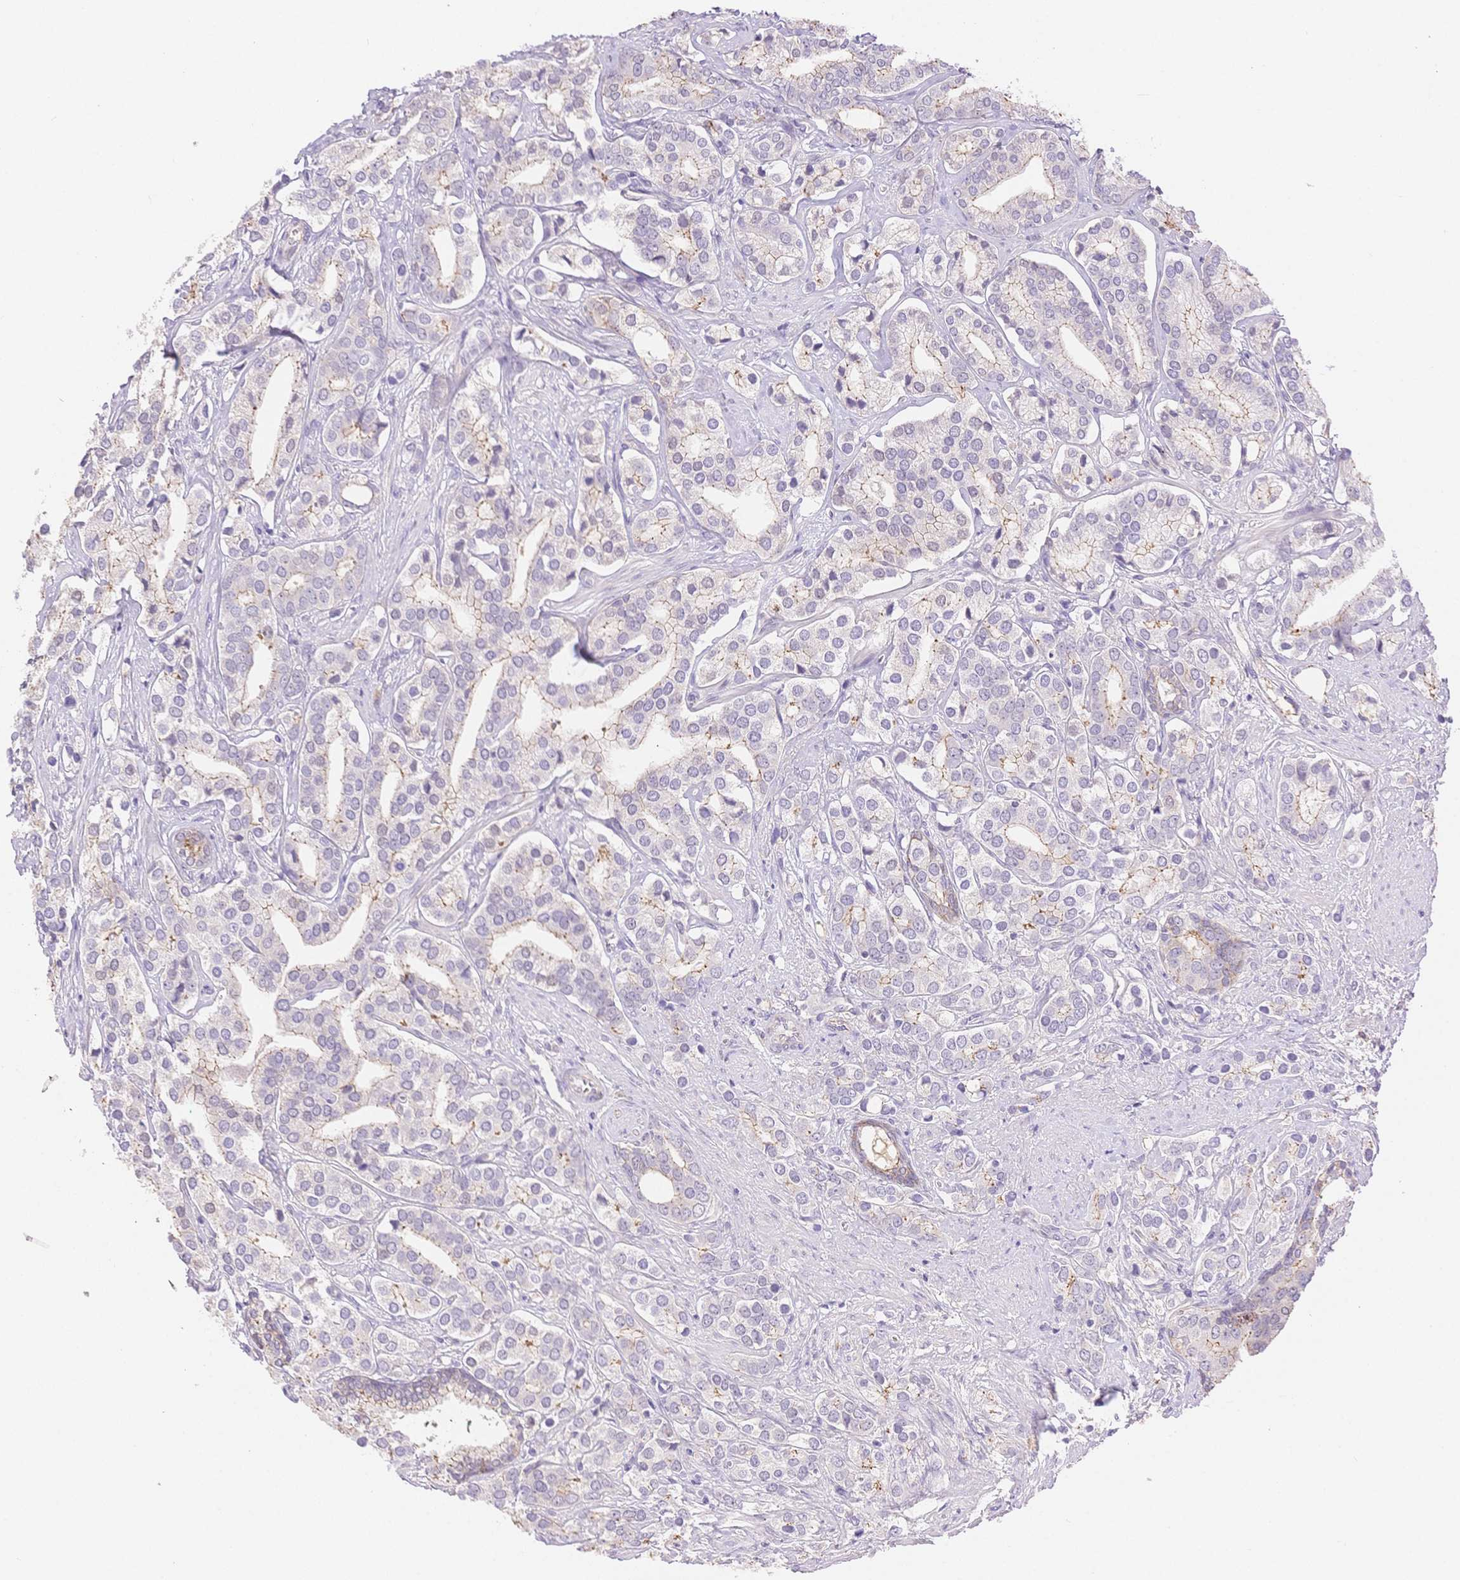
{"staining": {"intensity": "moderate", "quantity": "<25%", "location": "cytoplasmic/membranous"}, "tissue": "prostate cancer", "cell_type": "Tumor cells", "image_type": "cancer", "snomed": [{"axis": "morphology", "description": "Adenocarcinoma, High grade"}, {"axis": "topography", "description": "Prostate"}], "caption": "Immunohistochemical staining of human prostate cancer shows moderate cytoplasmic/membranous protein staining in about <25% of tumor cells. Immunohistochemistry stains the protein of interest in brown and the nuclei are stained blue.", "gene": "WDR54", "patient": {"sex": "male", "age": 58}}